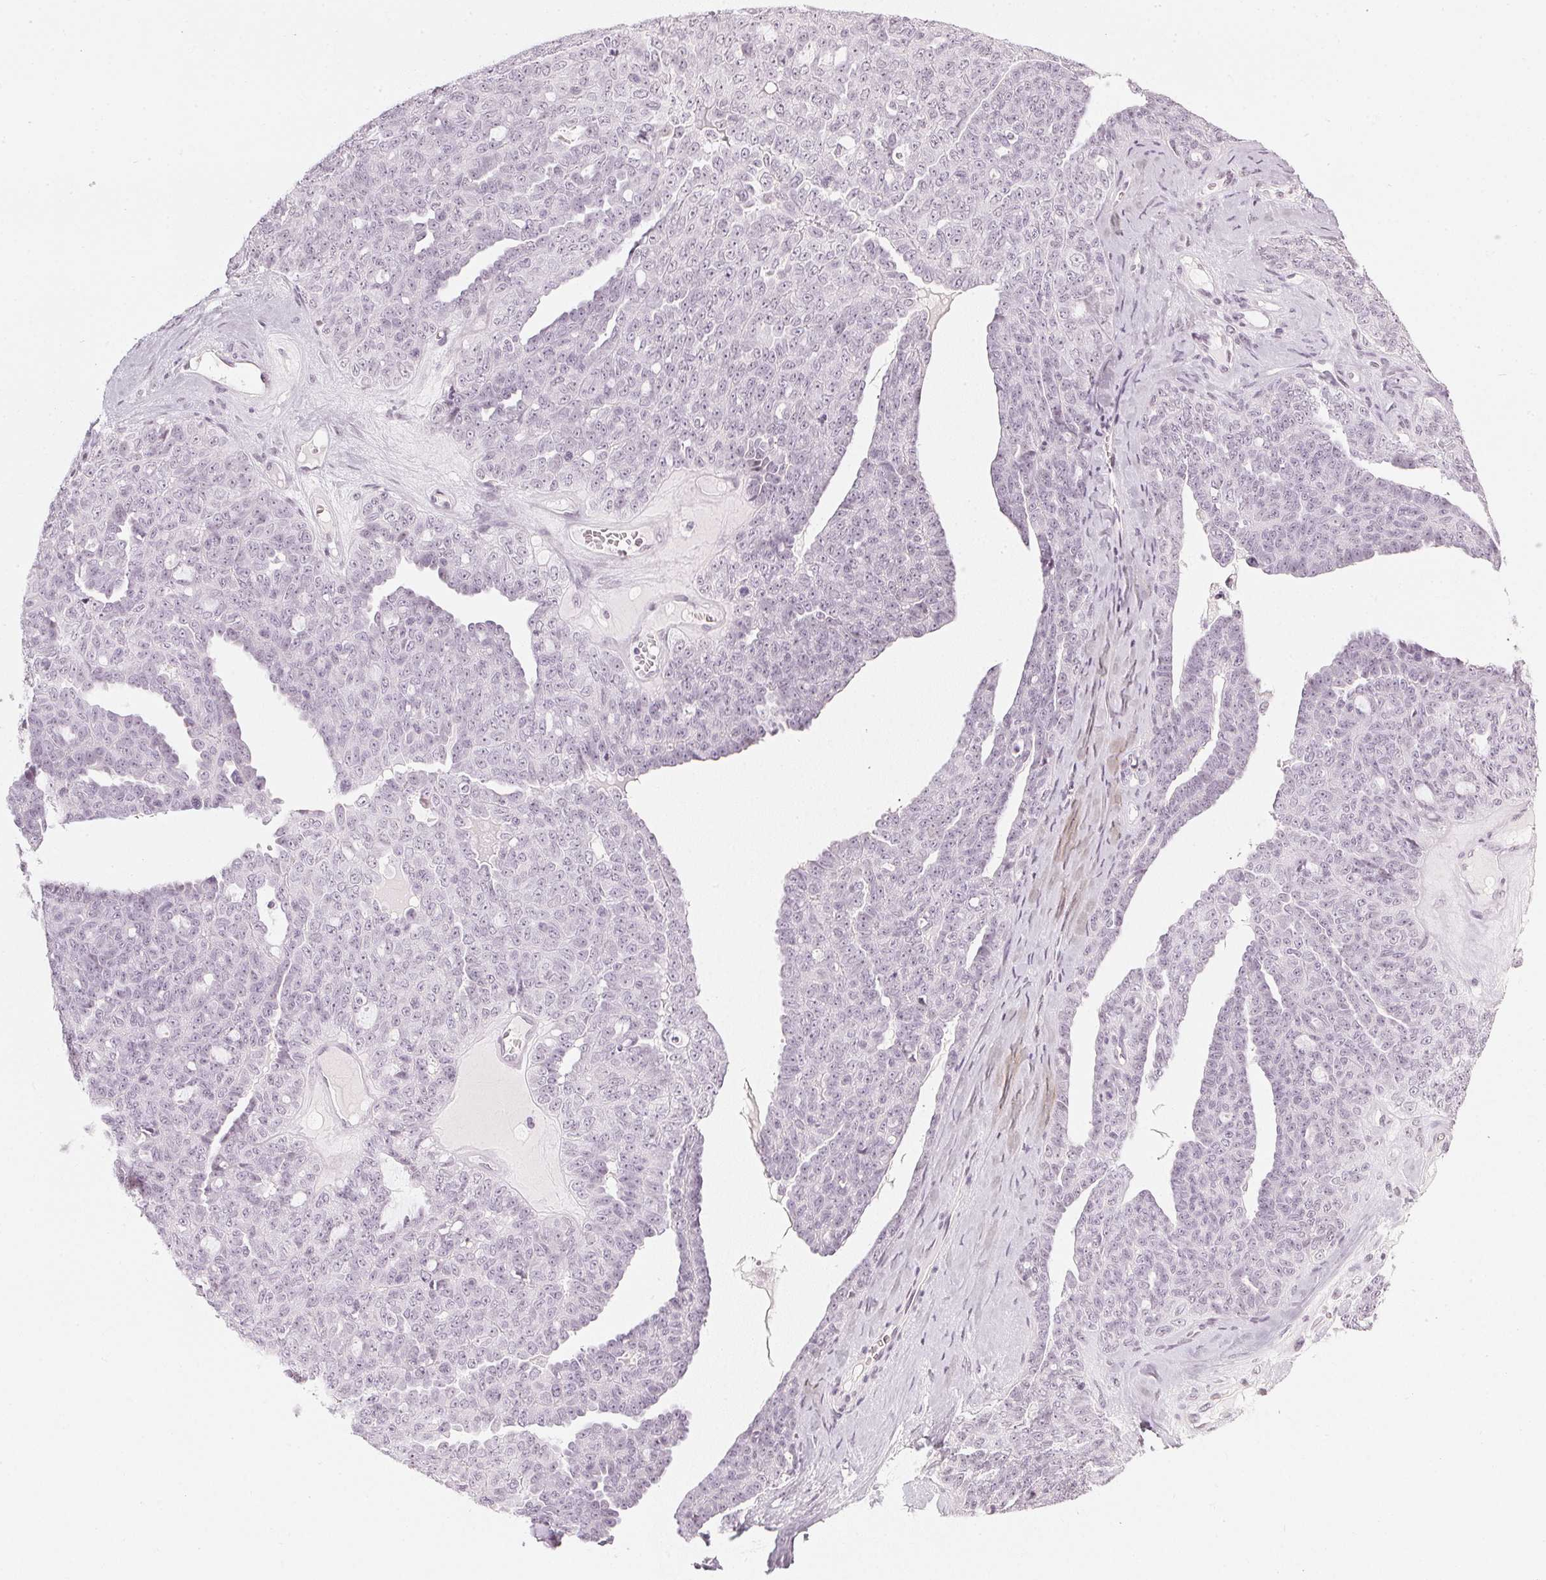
{"staining": {"intensity": "negative", "quantity": "none", "location": "none"}, "tissue": "ovarian cancer", "cell_type": "Tumor cells", "image_type": "cancer", "snomed": [{"axis": "morphology", "description": "Cystadenocarcinoma, serous, NOS"}, {"axis": "topography", "description": "Ovary"}], "caption": "Photomicrograph shows no significant protein positivity in tumor cells of ovarian cancer (serous cystadenocarcinoma).", "gene": "DNAJC6", "patient": {"sex": "female", "age": 71}}